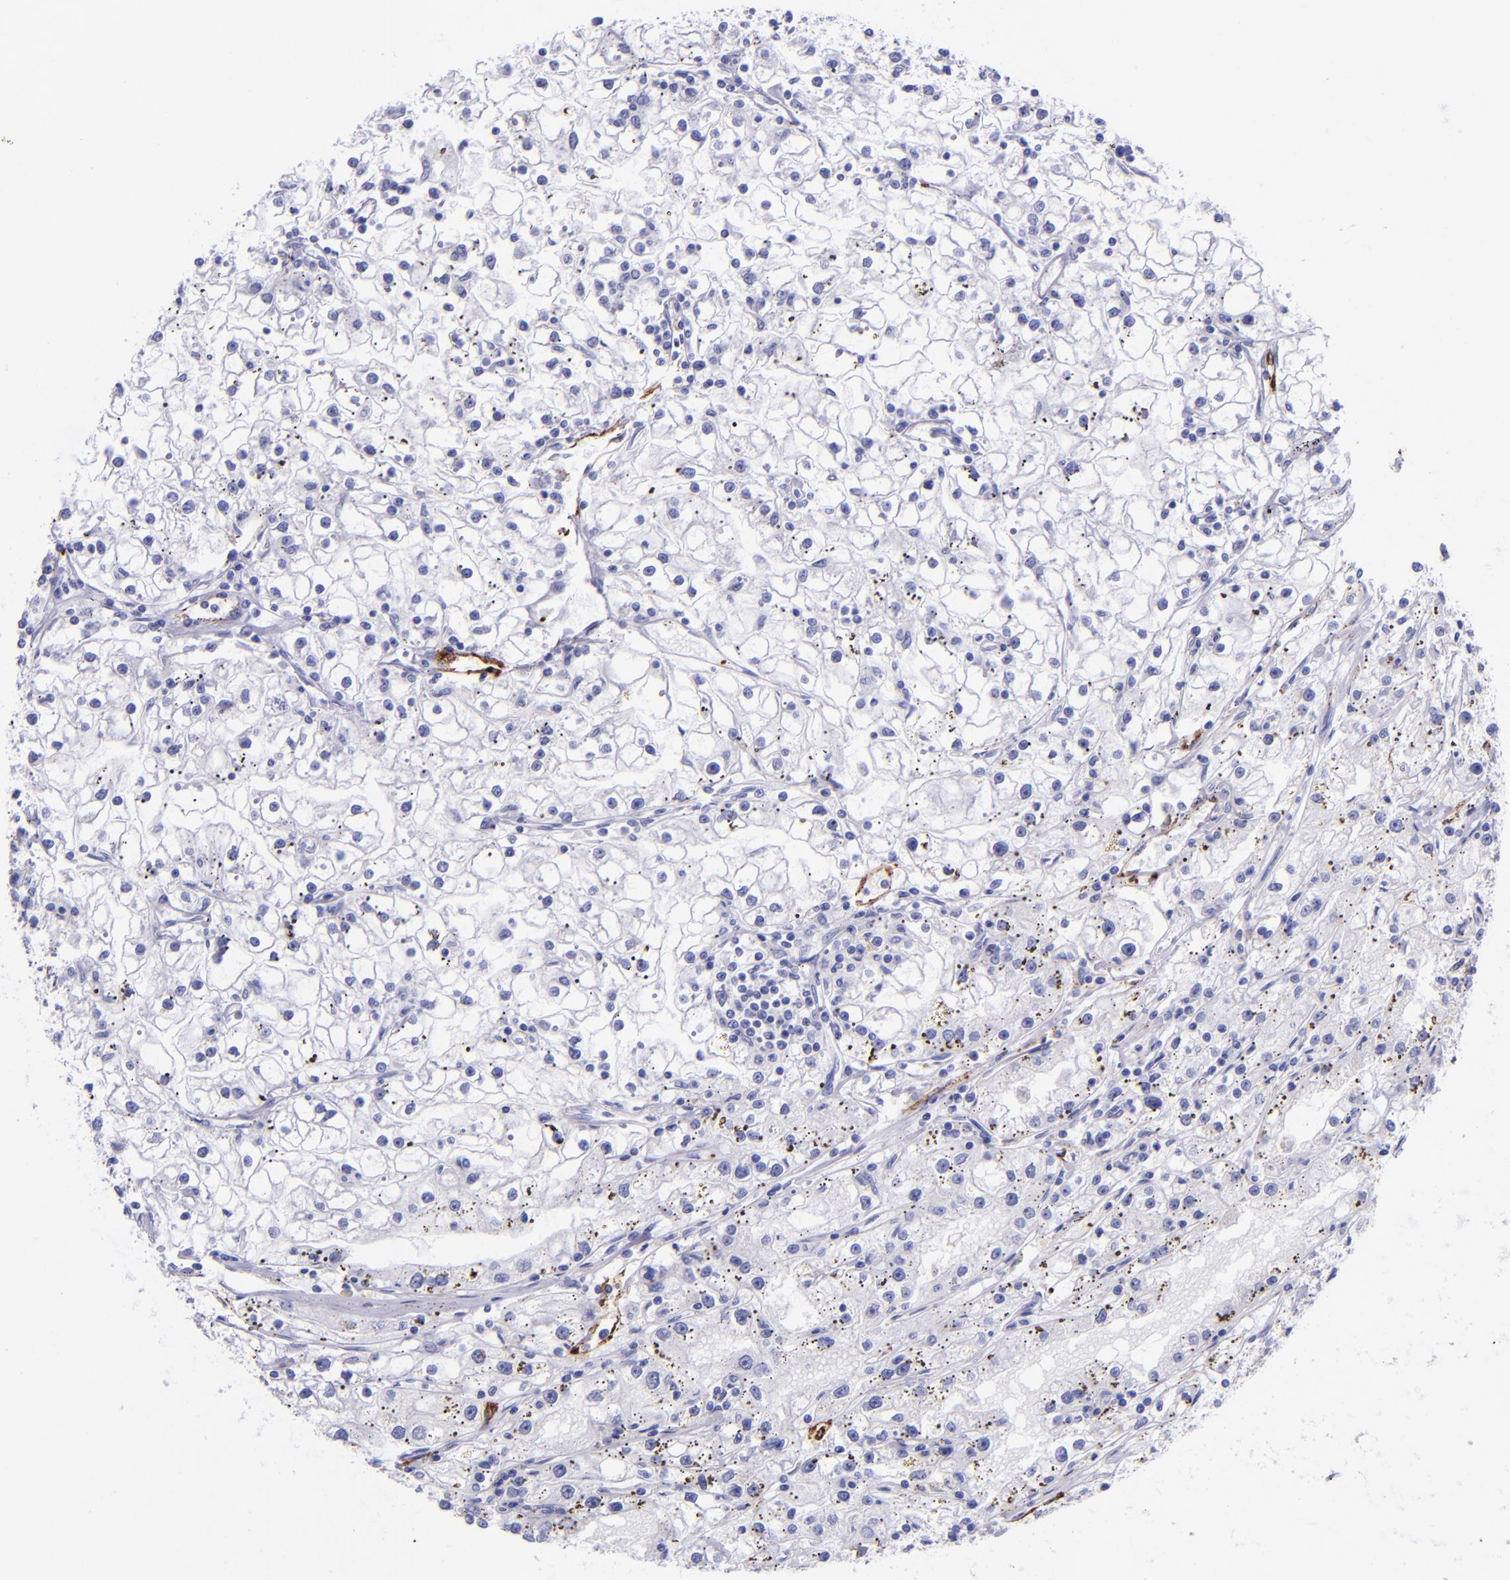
{"staining": {"intensity": "negative", "quantity": "none", "location": "none"}, "tissue": "renal cancer", "cell_type": "Tumor cells", "image_type": "cancer", "snomed": [{"axis": "morphology", "description": "Adenocarcinoma, NOS"}, {"axis": "topography", "description": "Kidney"}], "caption": "A micrograph of human renal cancer is negative for staining in tumor cells.", "gene": "SELE", "patient": {"sex": "male", "age": 56}}